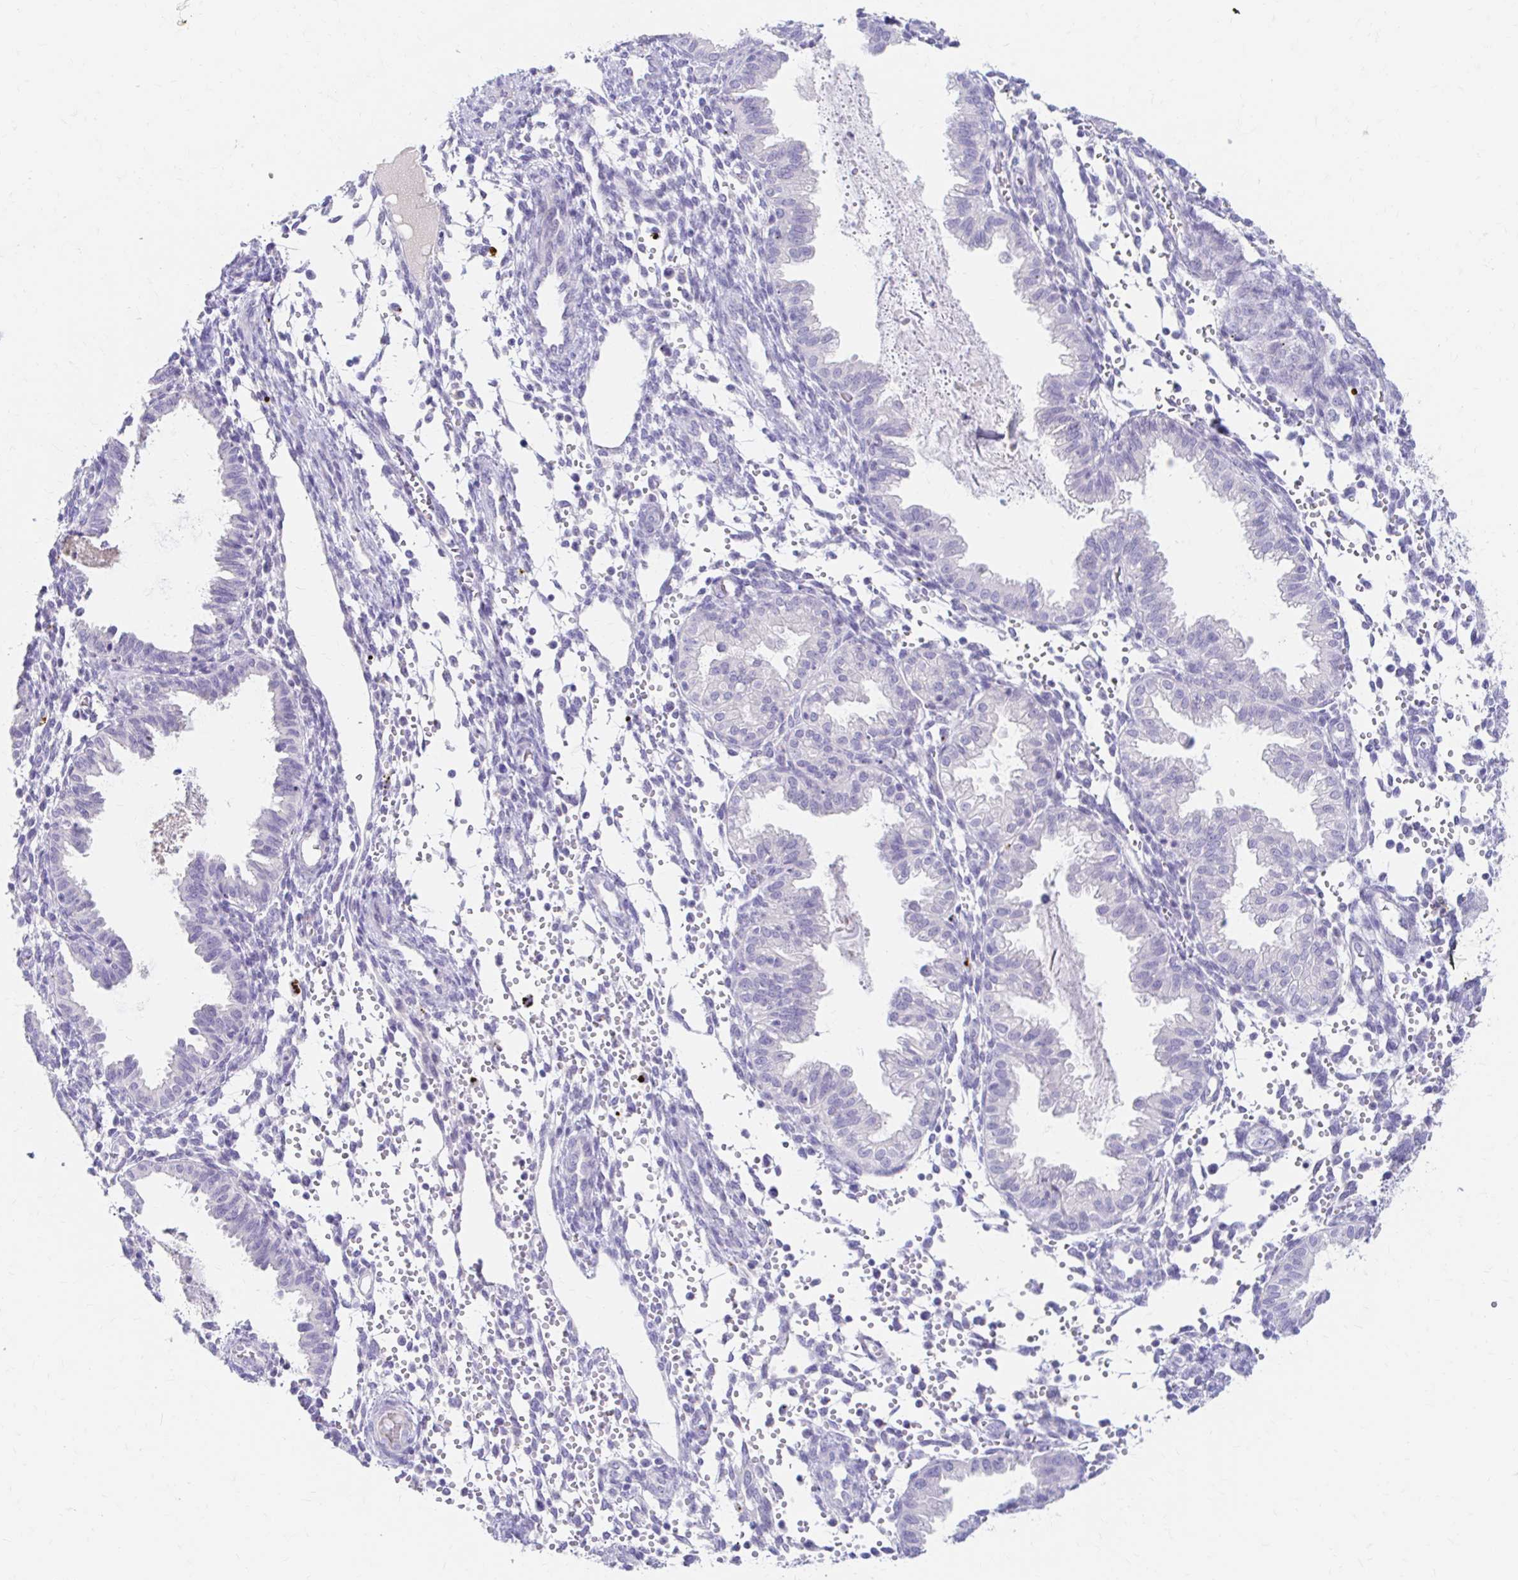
{"staining": {"intensity": "negative", "quantity": "none", "location": "none"}, "tissue": "endometrium", "cell_type": "Cells in endometrial stroma", "image_type": "normal", "snomed": [{"axis": "morphology", "description": "Normal tissue, NOS"}, {"axis": "topography", "description": "Endometrium"}], "caption": "This is an immunohistochemistry (IHC) photomicrograph of benign endometrium. There is no staining in cells in endometrial stroma.", "gene": "AZGP1", "patient": {"sex": "female", "age": 33}}